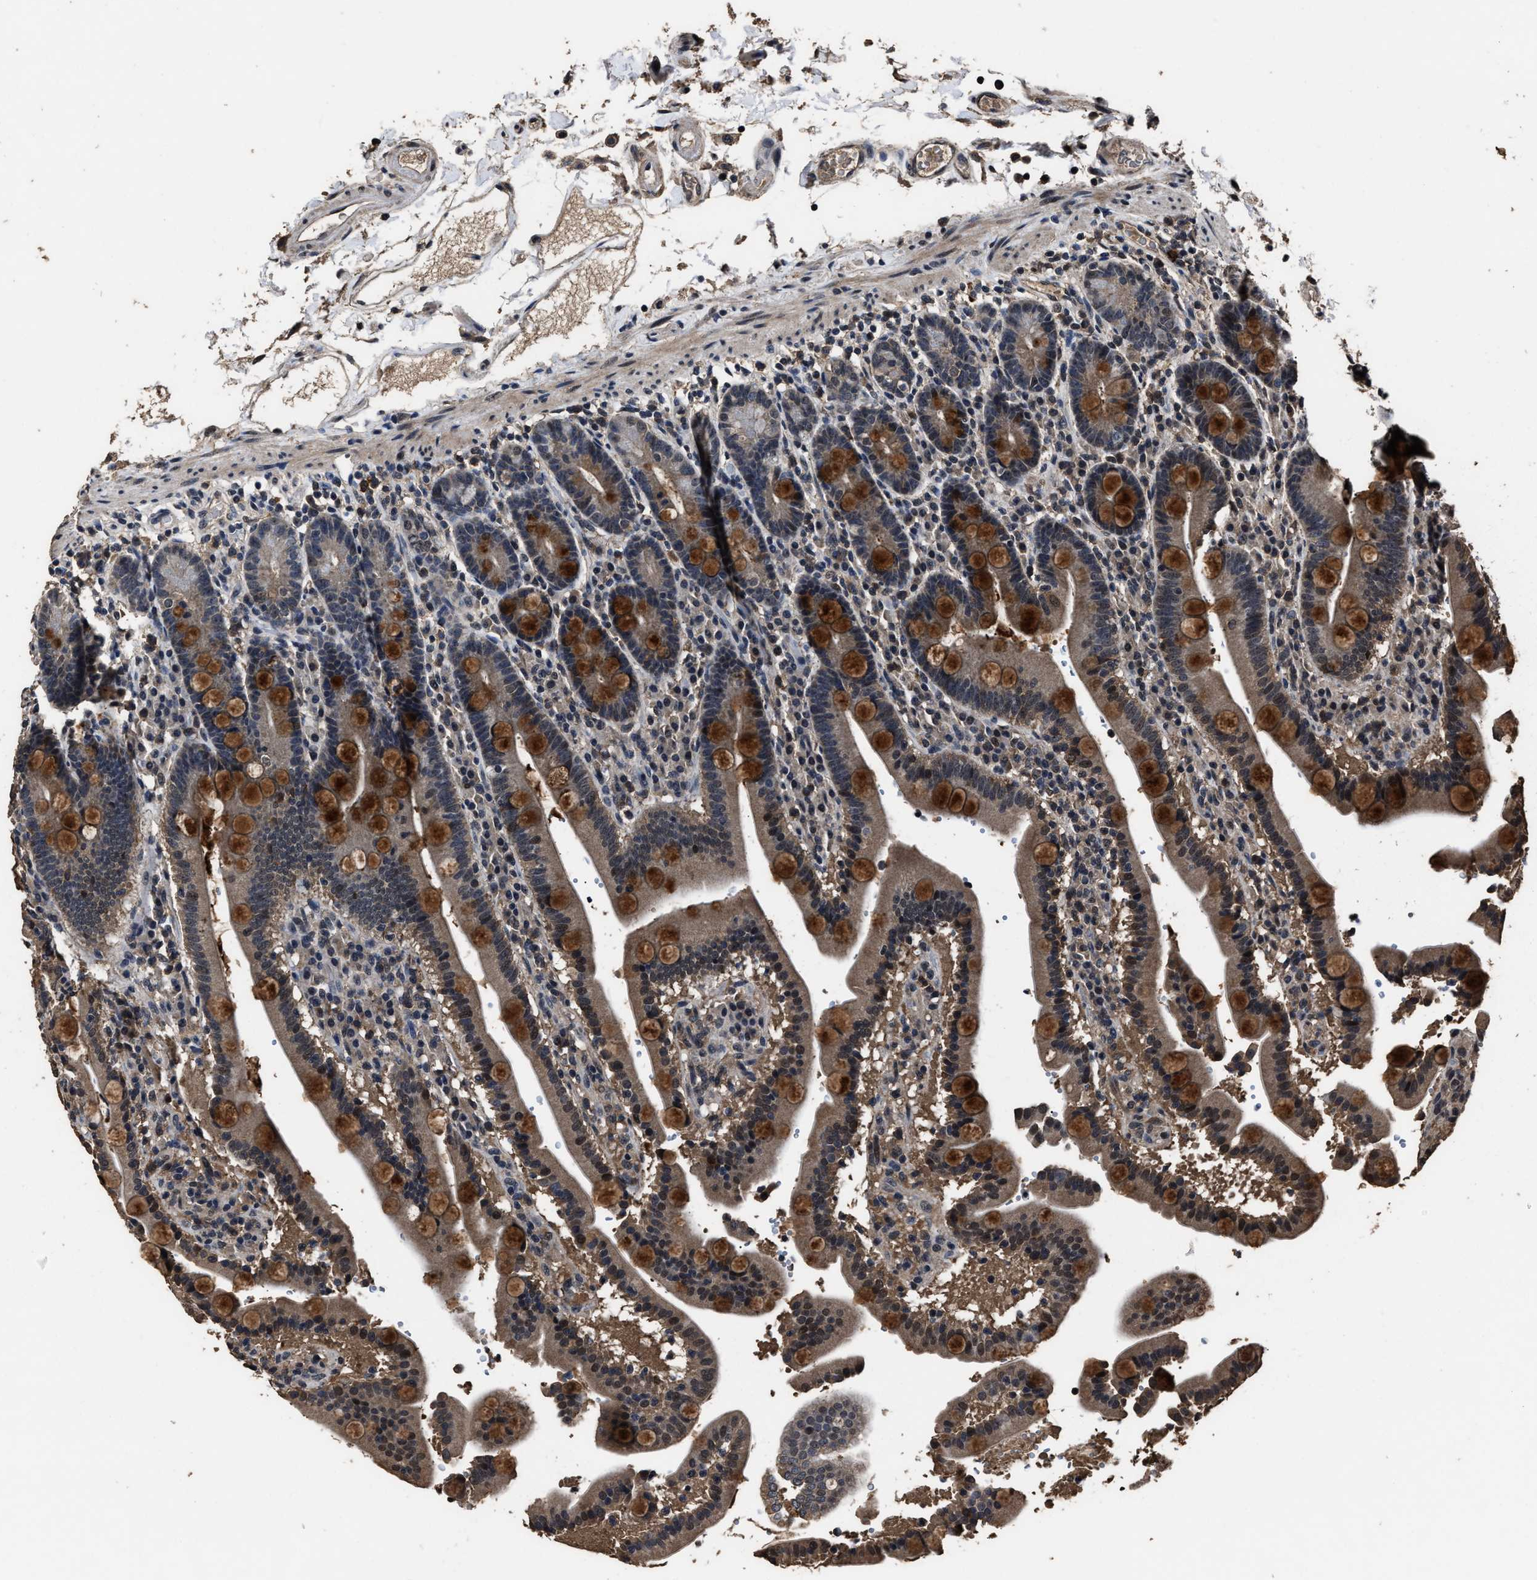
{"staining": {"intensity": "moderate", "quantity": "25%-75%", "location": "cytoplasmic/membranous"}, "tissue": "duodenum", "cell_type": "Glandular cells", "image_type": "normal", "snomed": [{"axis": "morphology", "description": "Normal tissue, NOS"}, {"axis": "topography", "description": "Small intestine, NOS"}], "caption": "Benign duodenum was stained to show a protein in brown. There is medium levels of moderate cytoplasmic/membranous expression in about 25%-75% of glandular cells. (Stains: DAB (3,3'-diaminobenzidine) in brown, nuclei in blue, Microscopy: brightfield microscopy at high magnification).", "gene": "RSBN1L", "patient": {"sex": "female", "age": 71}}